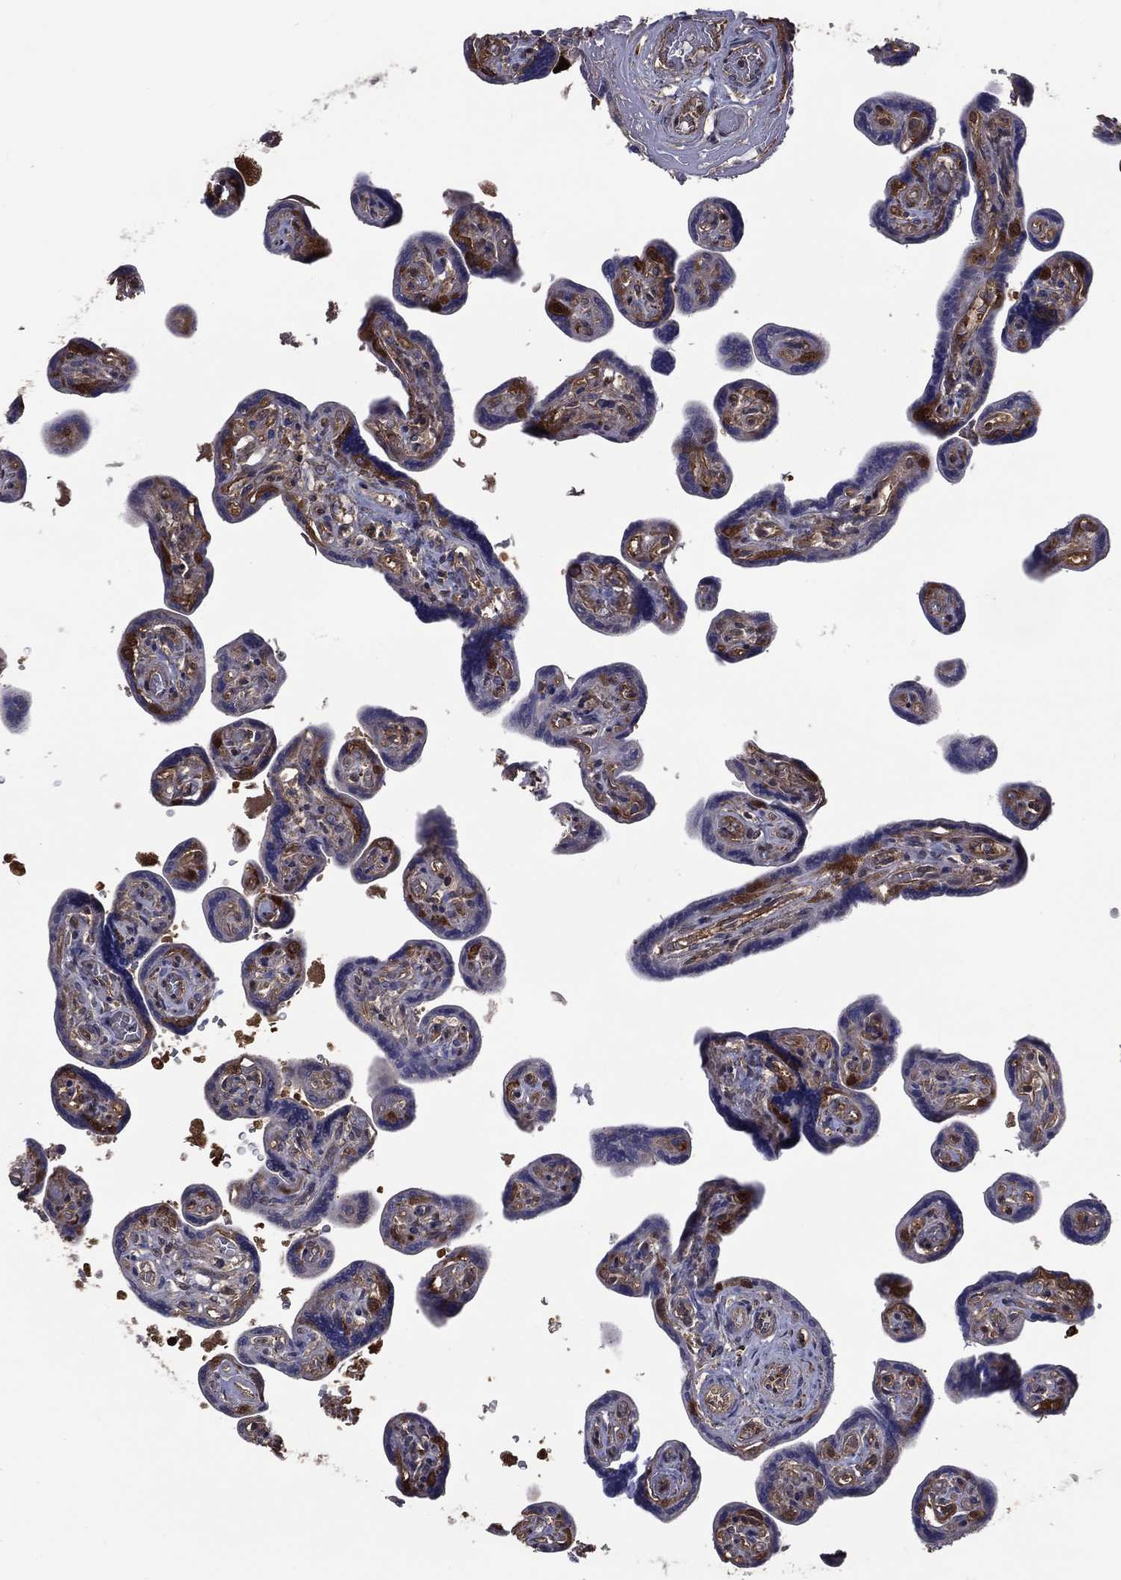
{"staining": {"intensity": "moderate", "quantity": ">75%", "location": "cytoplasmic/membranous"}, "tissue": "placenta", "cell_type": "Decidual cells", "image_type": "normal", "snomed": [{"axis": "morphology", "description": "Normal tissue, NOS"}, {"axis": "topography", "description": "Placenta"}], "caption": "Moderate cytoplasmic/membranous positivity is identified in approximately >75% of decidual cells in unremarkable placenta.", "gene": "SARS1", "patient": {"sex": "female", "age": 32}}